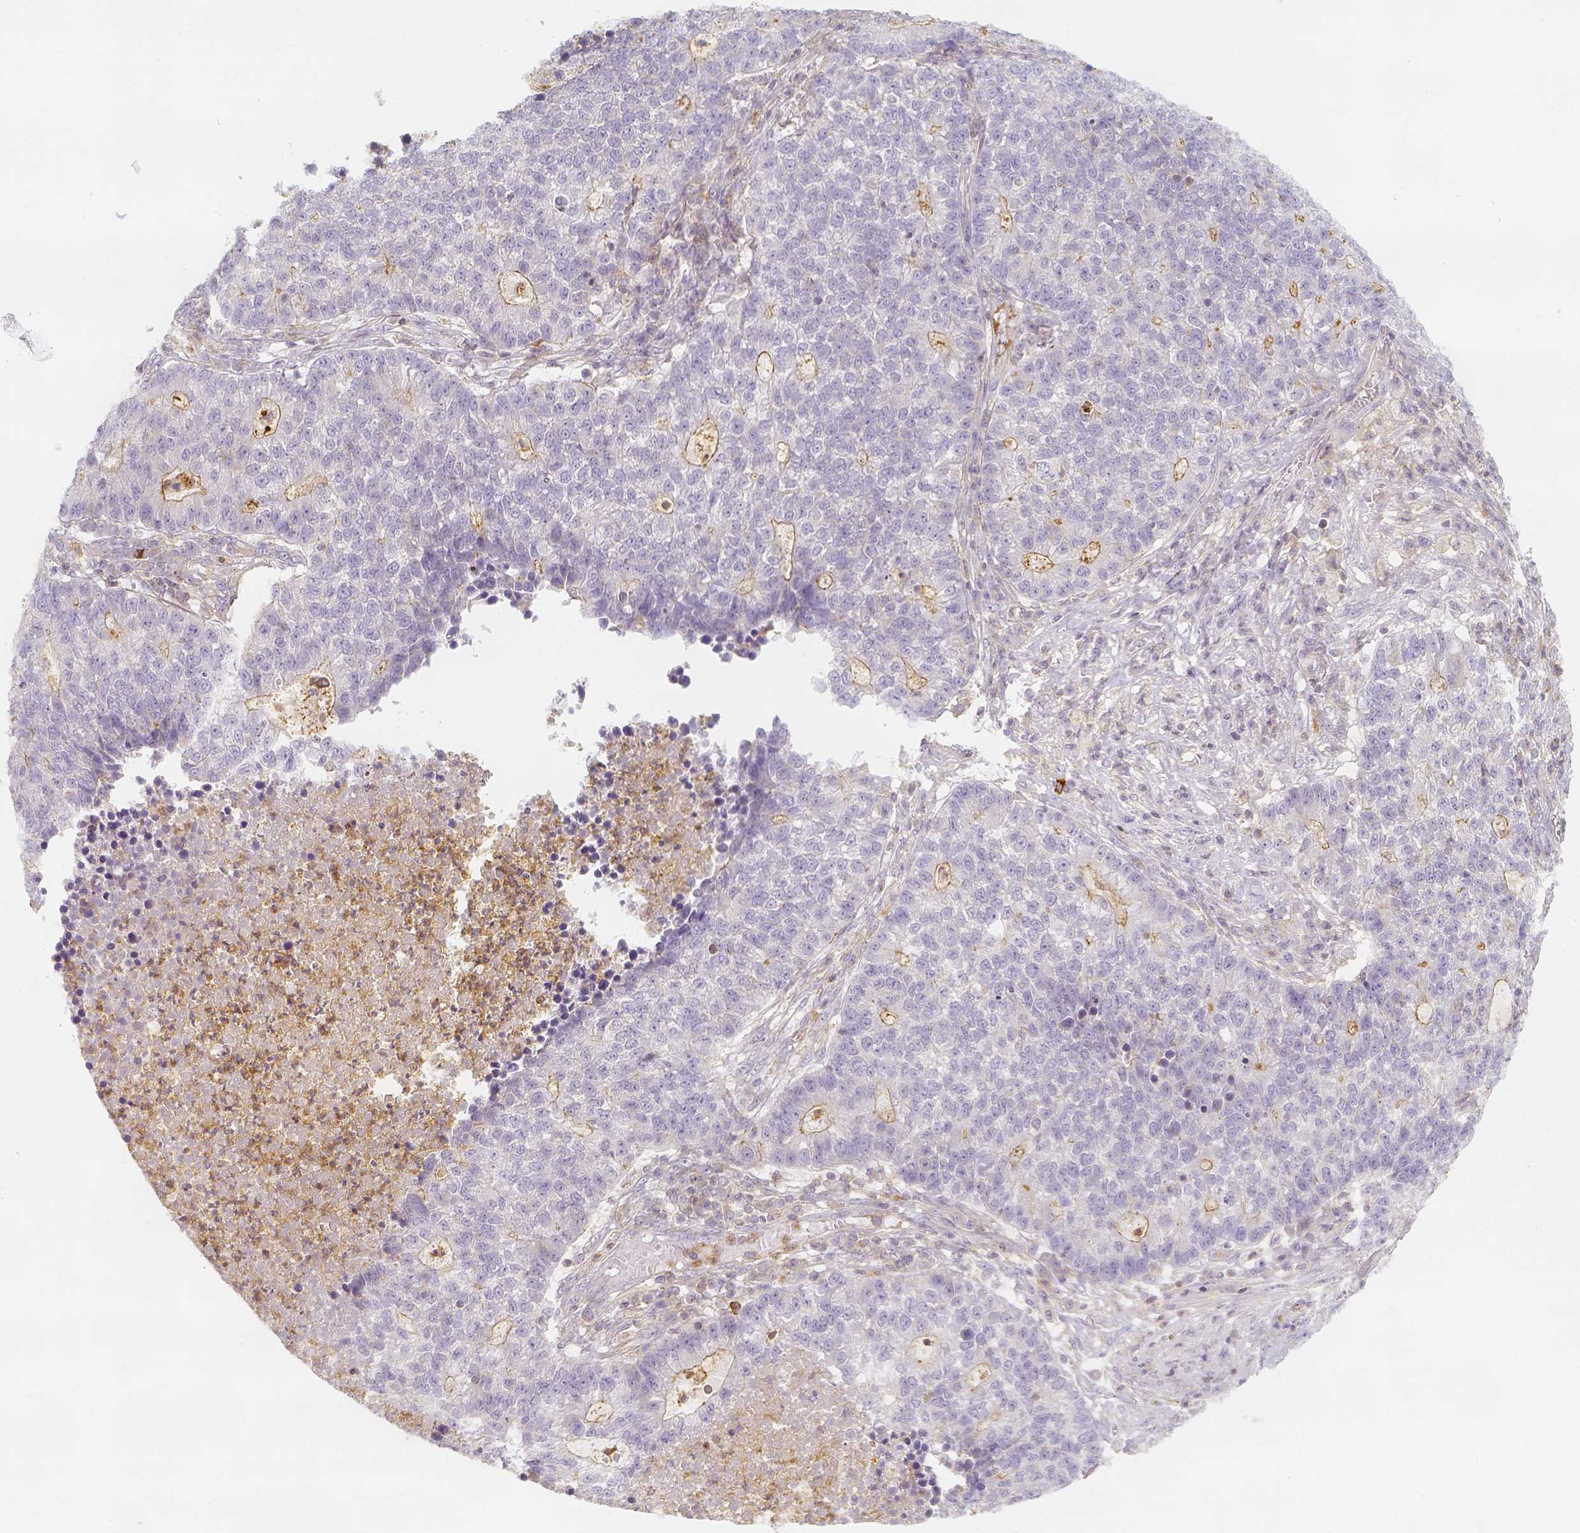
{"staining": {"intensity": "negative", "quantity": "none", "location": "none"}, "tissue": "lung cancer", "cell_type": "Tumor cells", "image_type": "cancer", "snomed": [{"axis": "morphology", "description": "Adenocarcinoma, NOS"}, {"axis": "topography", "description": "Lung"}], "caption": "Immunohistochemistry (IHC) of human lung cancer demonstrates no staining in tumor cells. Nuclei are stained in blue.", "gene": "PTPRJ", "patient": {"sex": "male", "age": 57}}